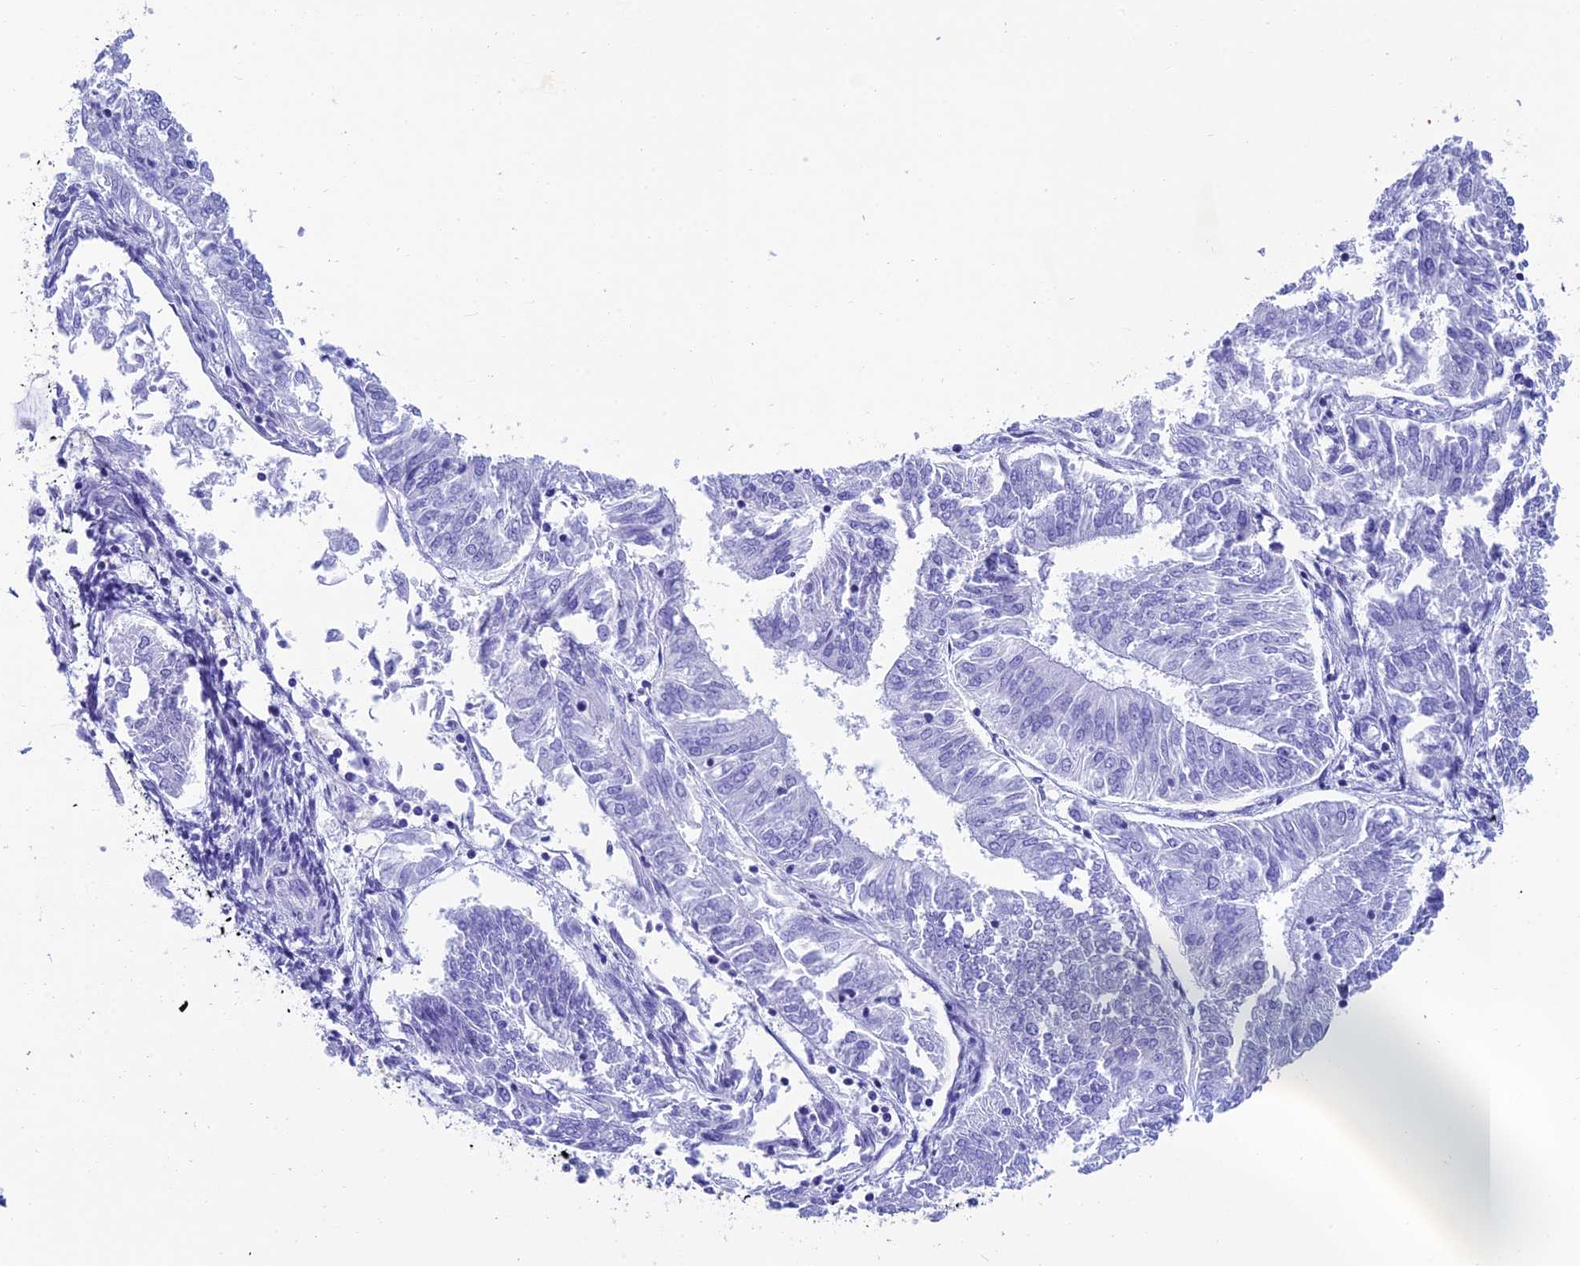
{"staining": {"intensity": "negative", "quantity": "none", "location": "none"}, "tissue": "endometrial cancer", "cell_type": "Tumor cells", "image_type": "cancer", "snomed": [{"axis": "morphology", "description": "Adenocarcinoma, NOS"}, {"axis": "topography", "description": "Endometrium"}], "caption": "Image shows no significant protein positivity in tumor cells of endometrial cancer.", "gene": "REEP4", "patient": {"sex": "female", "age": 58}}